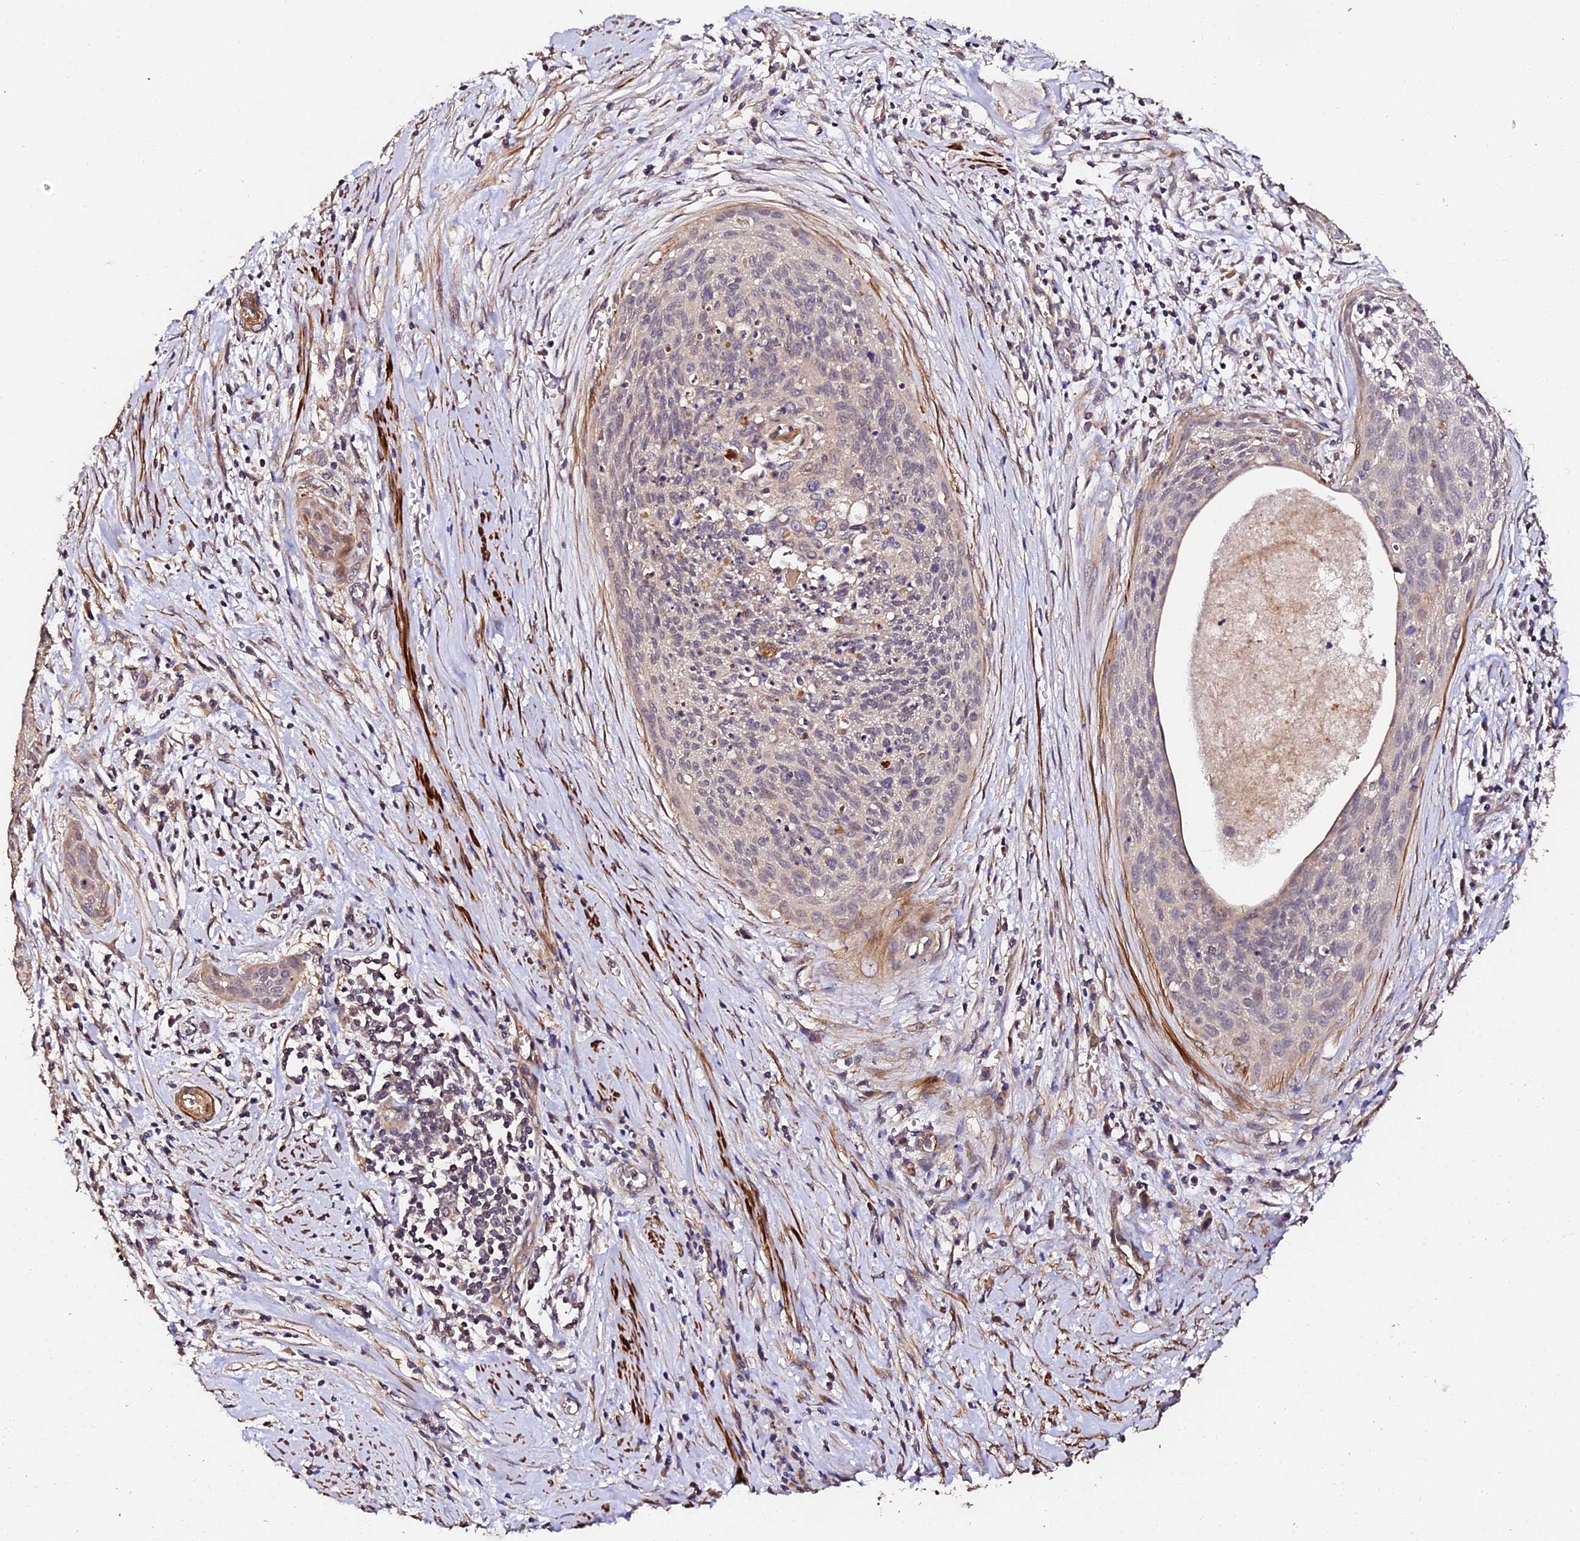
{"staining": {"intensity": "negative", "quantity": "none", "location": "none"}, "tissue": "cervical cancer", "cell_type": "Tumor cells", "image_type": "cancer", "snomed": [{"axis": "morphology", "description": "Squamous cell carcinoma, NOS"}, {"axis": "topography", "description": "Cervix"}], "caption": "The IHC micrograph has no significant positivity in tumor cells of squamous cell carcinoma (cervical) tissue.", "gene": "TDO2", "patient": {"sex": "female", "age": 55}}